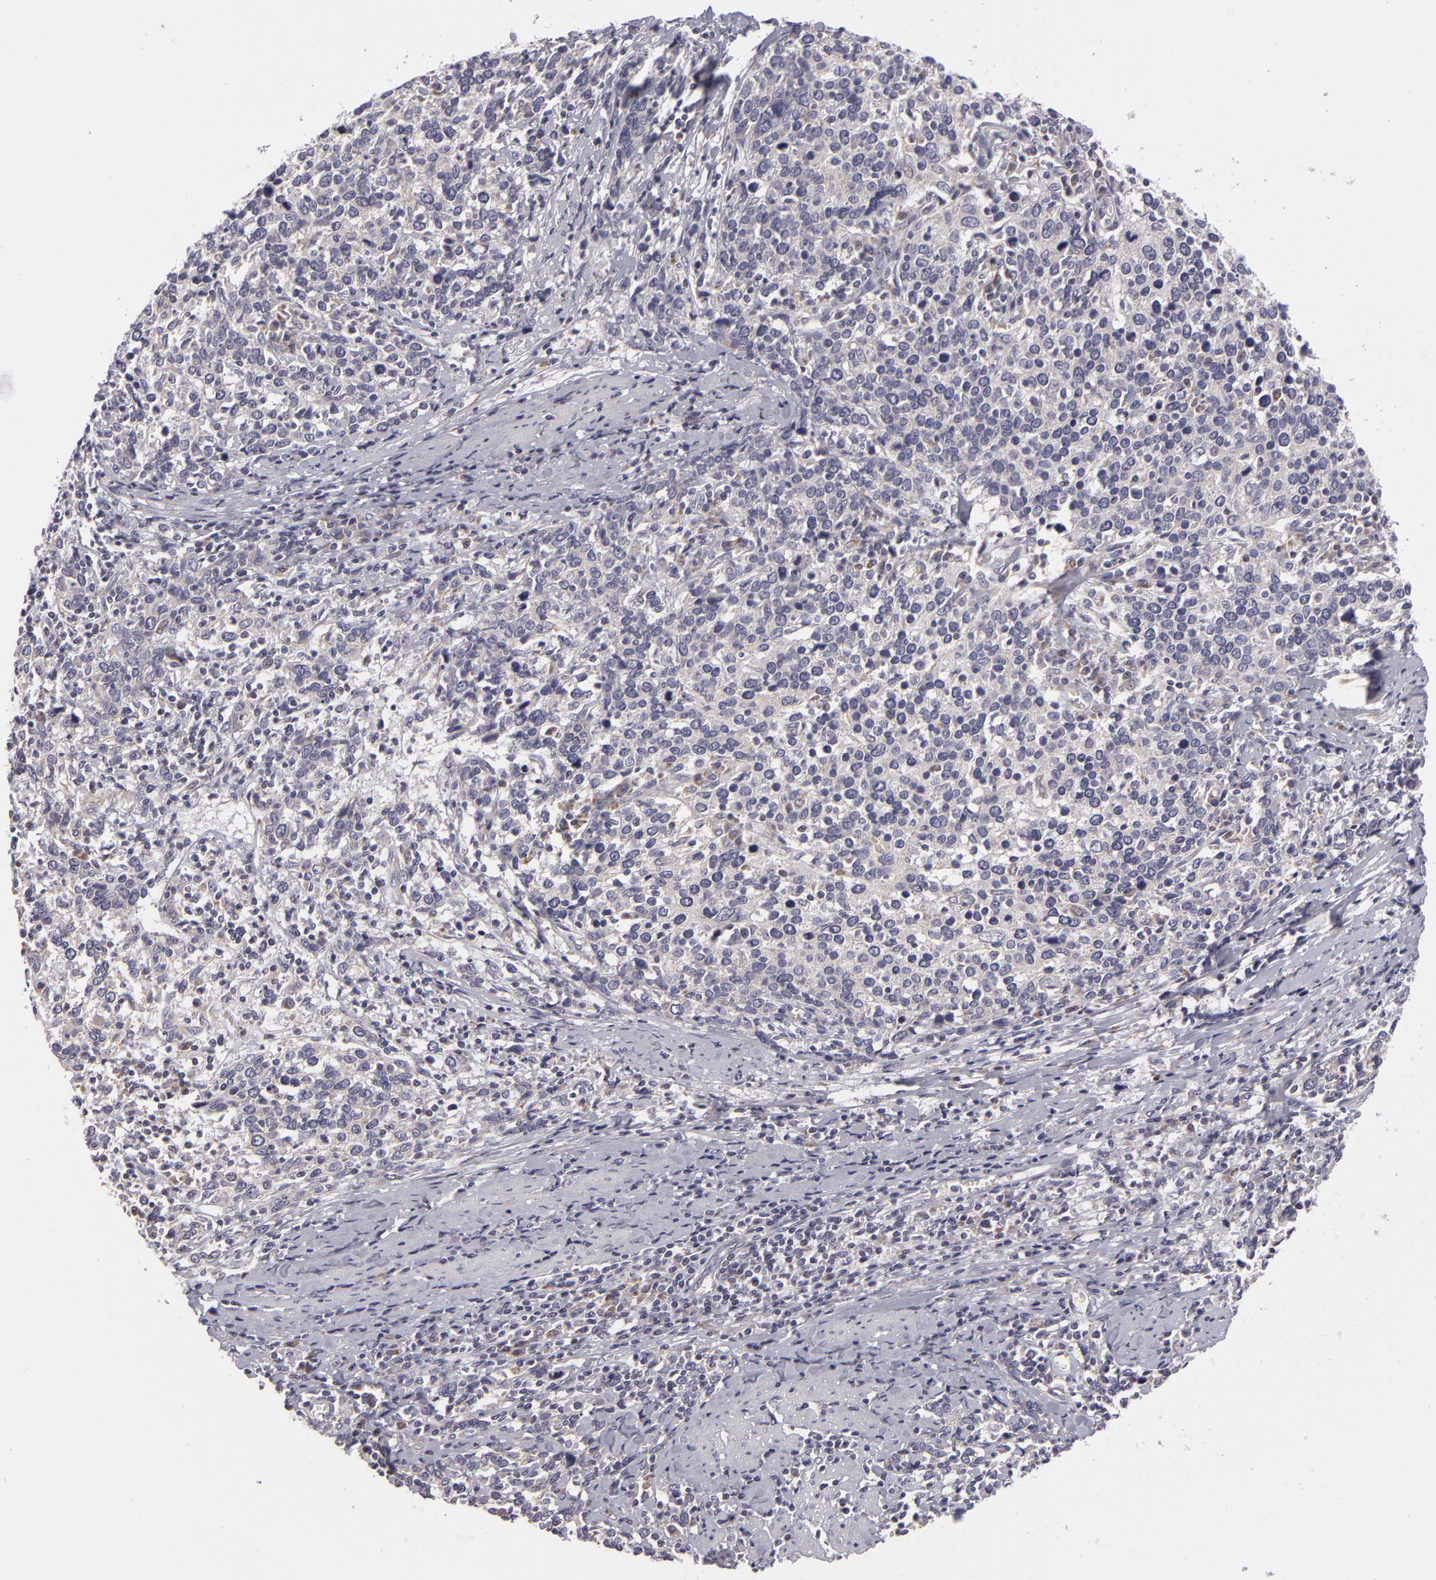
{"staining": {"intensity": "weak", "quantity": "<25%", "location": "cytoplasmic/membranous"}, "tissue": "cervical cancer", "cell_type": "Tumor cells", "image_type": "cancer", "snomed": [{"axis": "morphology", "description": "Squamous cell carcinoma, NOS"}, {"axis": "topography", "description": "Cervix"}], "caption": "High power microscopy image of an IHC image of cervical cancer (squamous cell carcinoma), revealing no significant positivity in tumor cells.", "gene": "ATP2B3", "patient": {"sex": "female", "age": 41}}